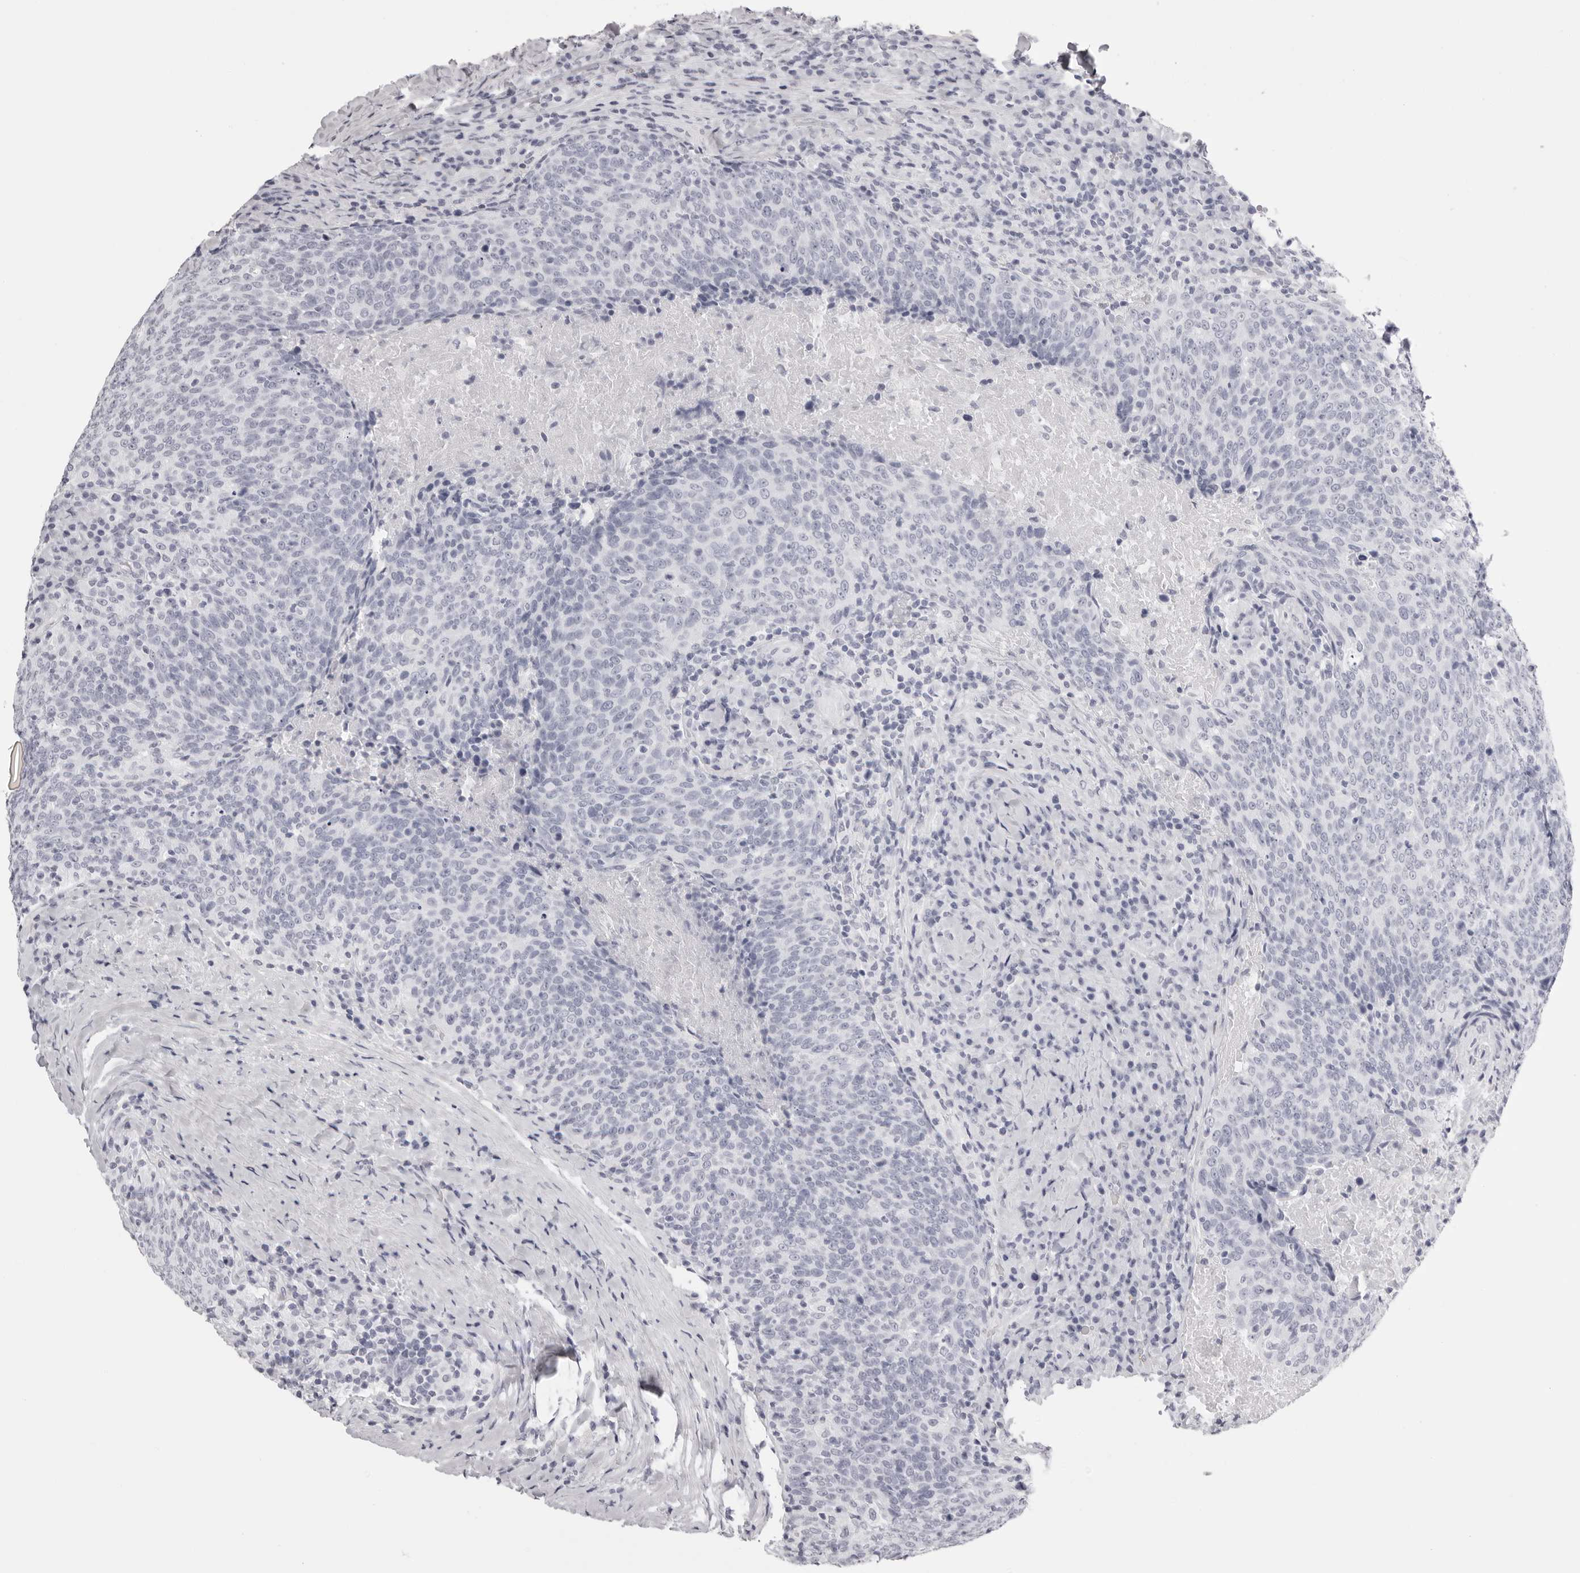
{"staining": {"intensity": "negative", "quantity": "none", "location": "none"}, "tissue": "head and neck cancer", "cell_type": "Tumor cells", "image_type": "cancer", "snomed": [{"axis": "morphology", "description": "Squamous cell carcinoma, NOS"}, {"axis": "morphology", "description": "Squamous cell carcinoma, metastatic, NOS"}, {"axis": "topography", "description": "Lymph node"}, {"axis": "topography", "description": "Head-Neck"}], "caption": "Tumor cells show no significant protein expression in head and neck cancer (squamous cell carcinoma).", "gene": "RHO", "patient": {"sex": "male", "age": 62}}